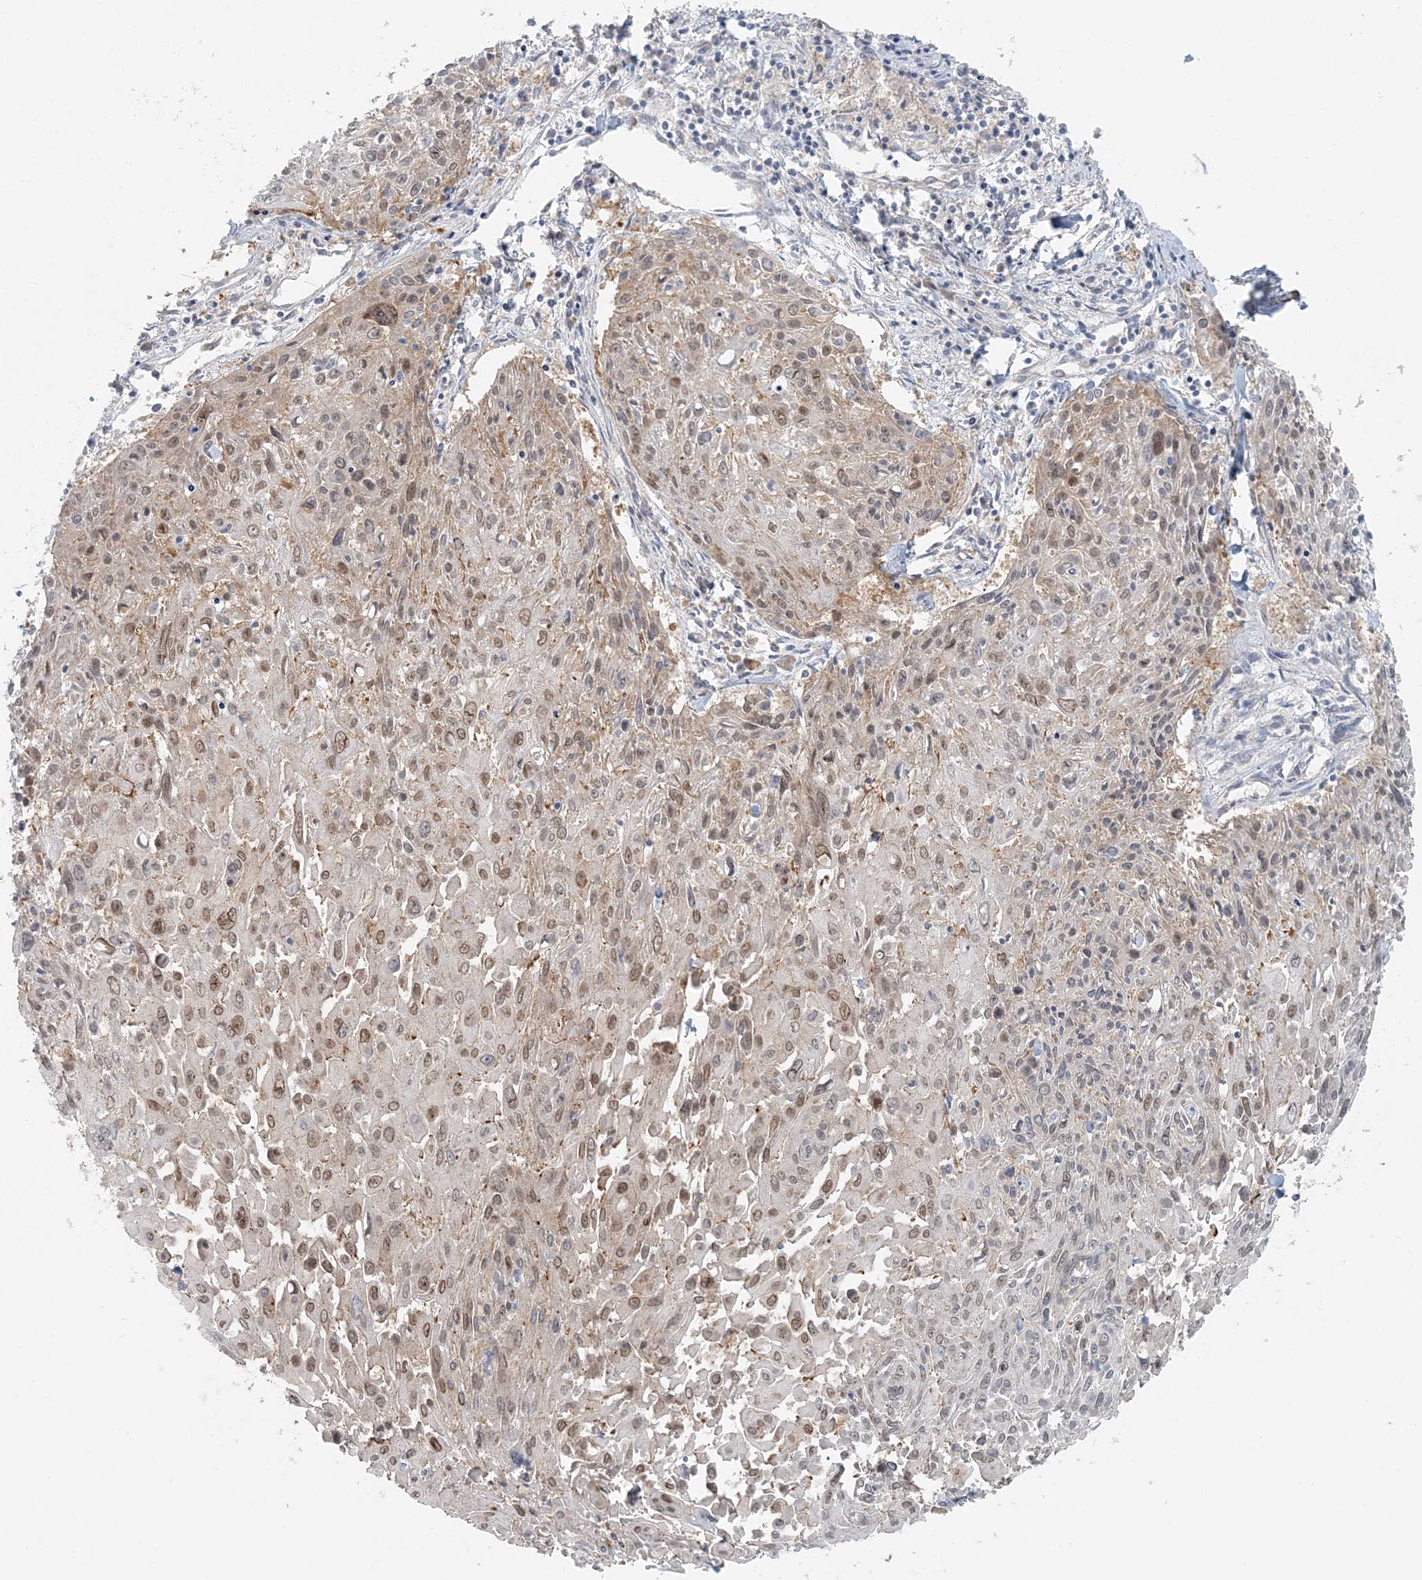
{"staining": {"intensity": "moderate", "quantity": "25%-75%", "location": "nuclear"}, "tissue": "cervical cancer", "cell_type": "Tumor cells", "image_type": "cancer", "snomed": [{"axis": "morphology", "description": "Squamous cell carcinoma, NOS"}, {"axis": "topography", "description": "Cervix"}], "caption": "Immunohistochemical staining of squamous cell carcinoma (cervical) displays medium levels of moderate nuclear protein staining in about 25%-75% of tumor cells.", "gene": "NAA11", "patient": {"sex": "female", "age": 51}}